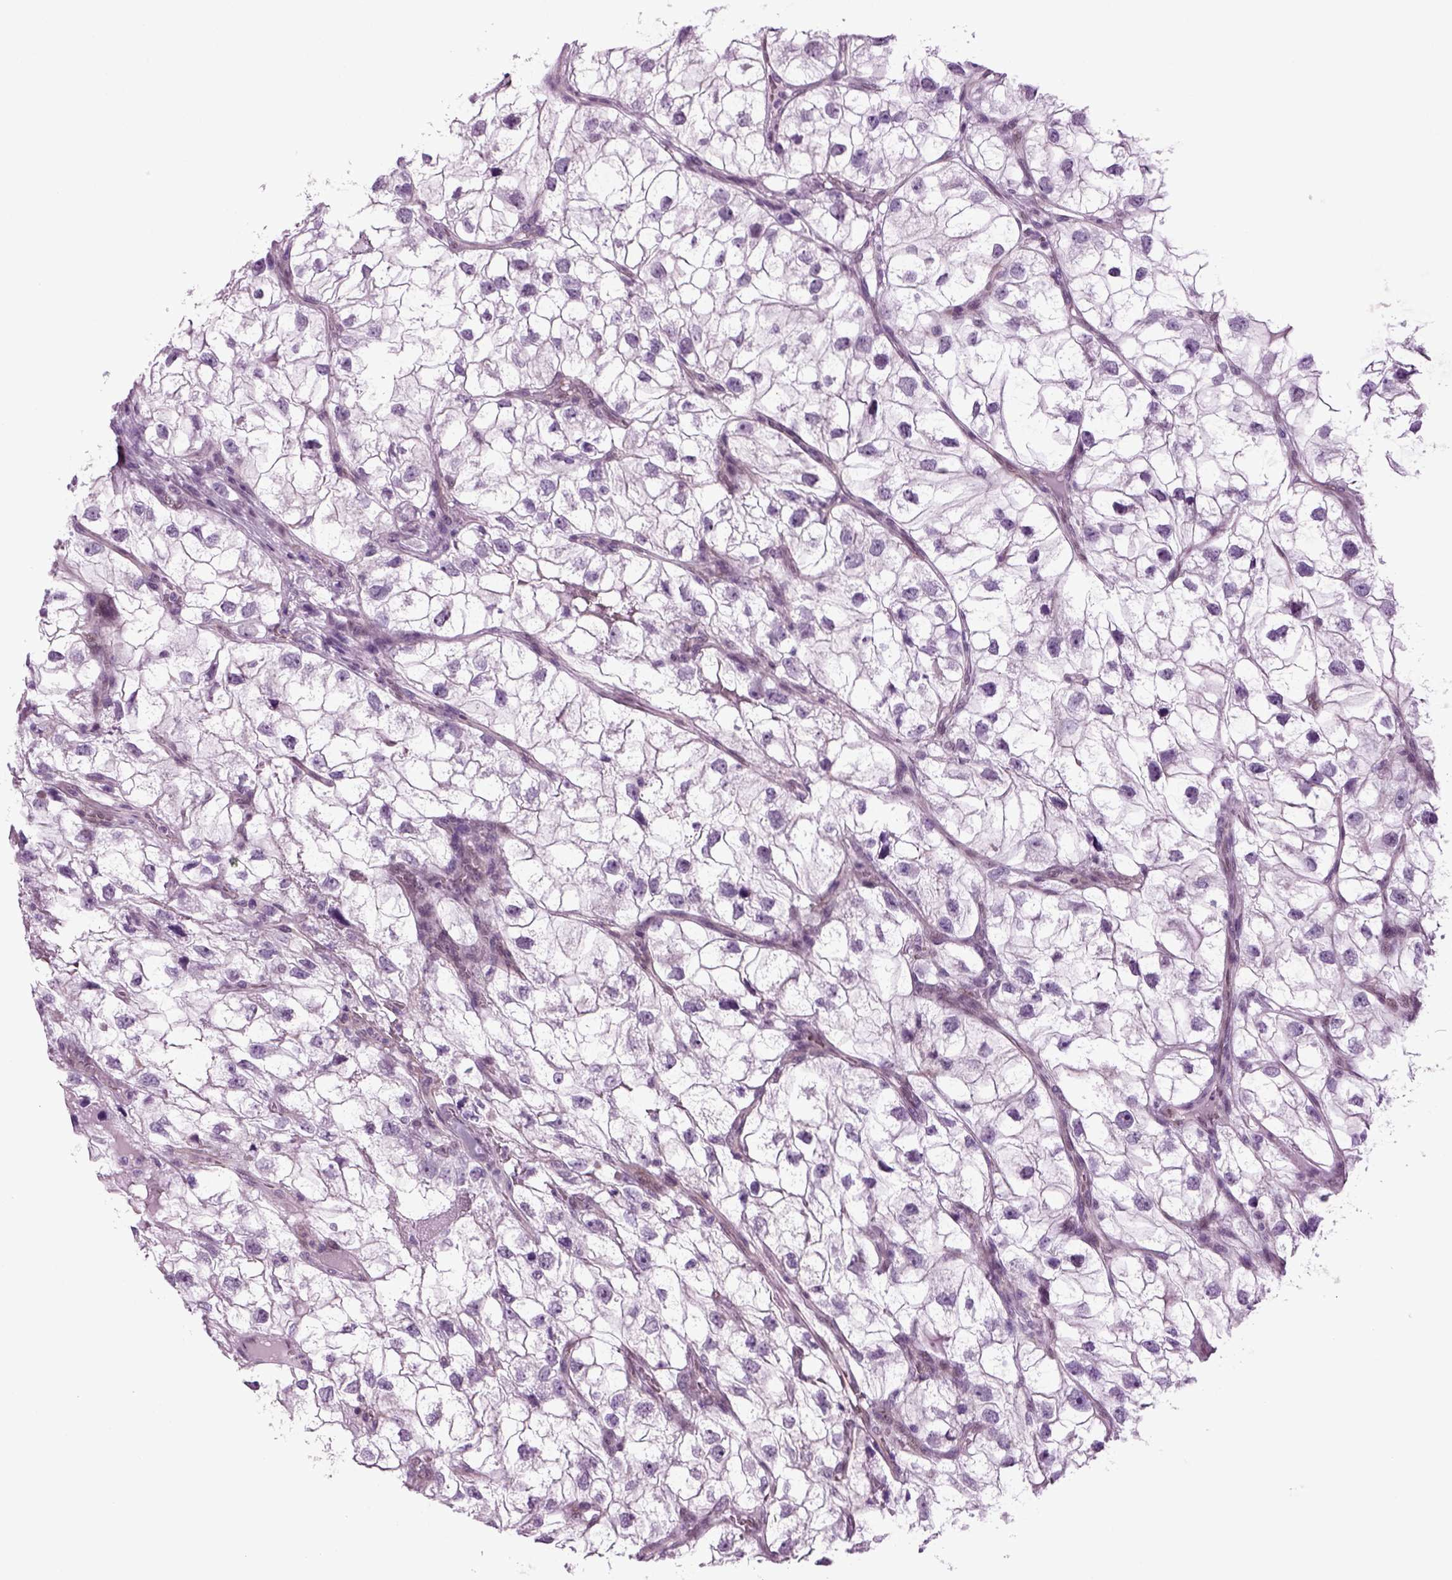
{"staining": {"intensity": "negative", "quantity": "none", "location": "none"}, "tissue": "renal cancer", "cell_type": "Tumor cells", "image_type": "cancer", "snomed": [{"axis": "morphology", "description": "Adenocarcinoma, NOS"}, {"axis": "topography", "description": "Kidney"}], "caption": "There is no significant expression in tumor cells of adenocarcinoma (renal).", "gene": "RFX3", "patient": {"sex": "male", "age": 59}}